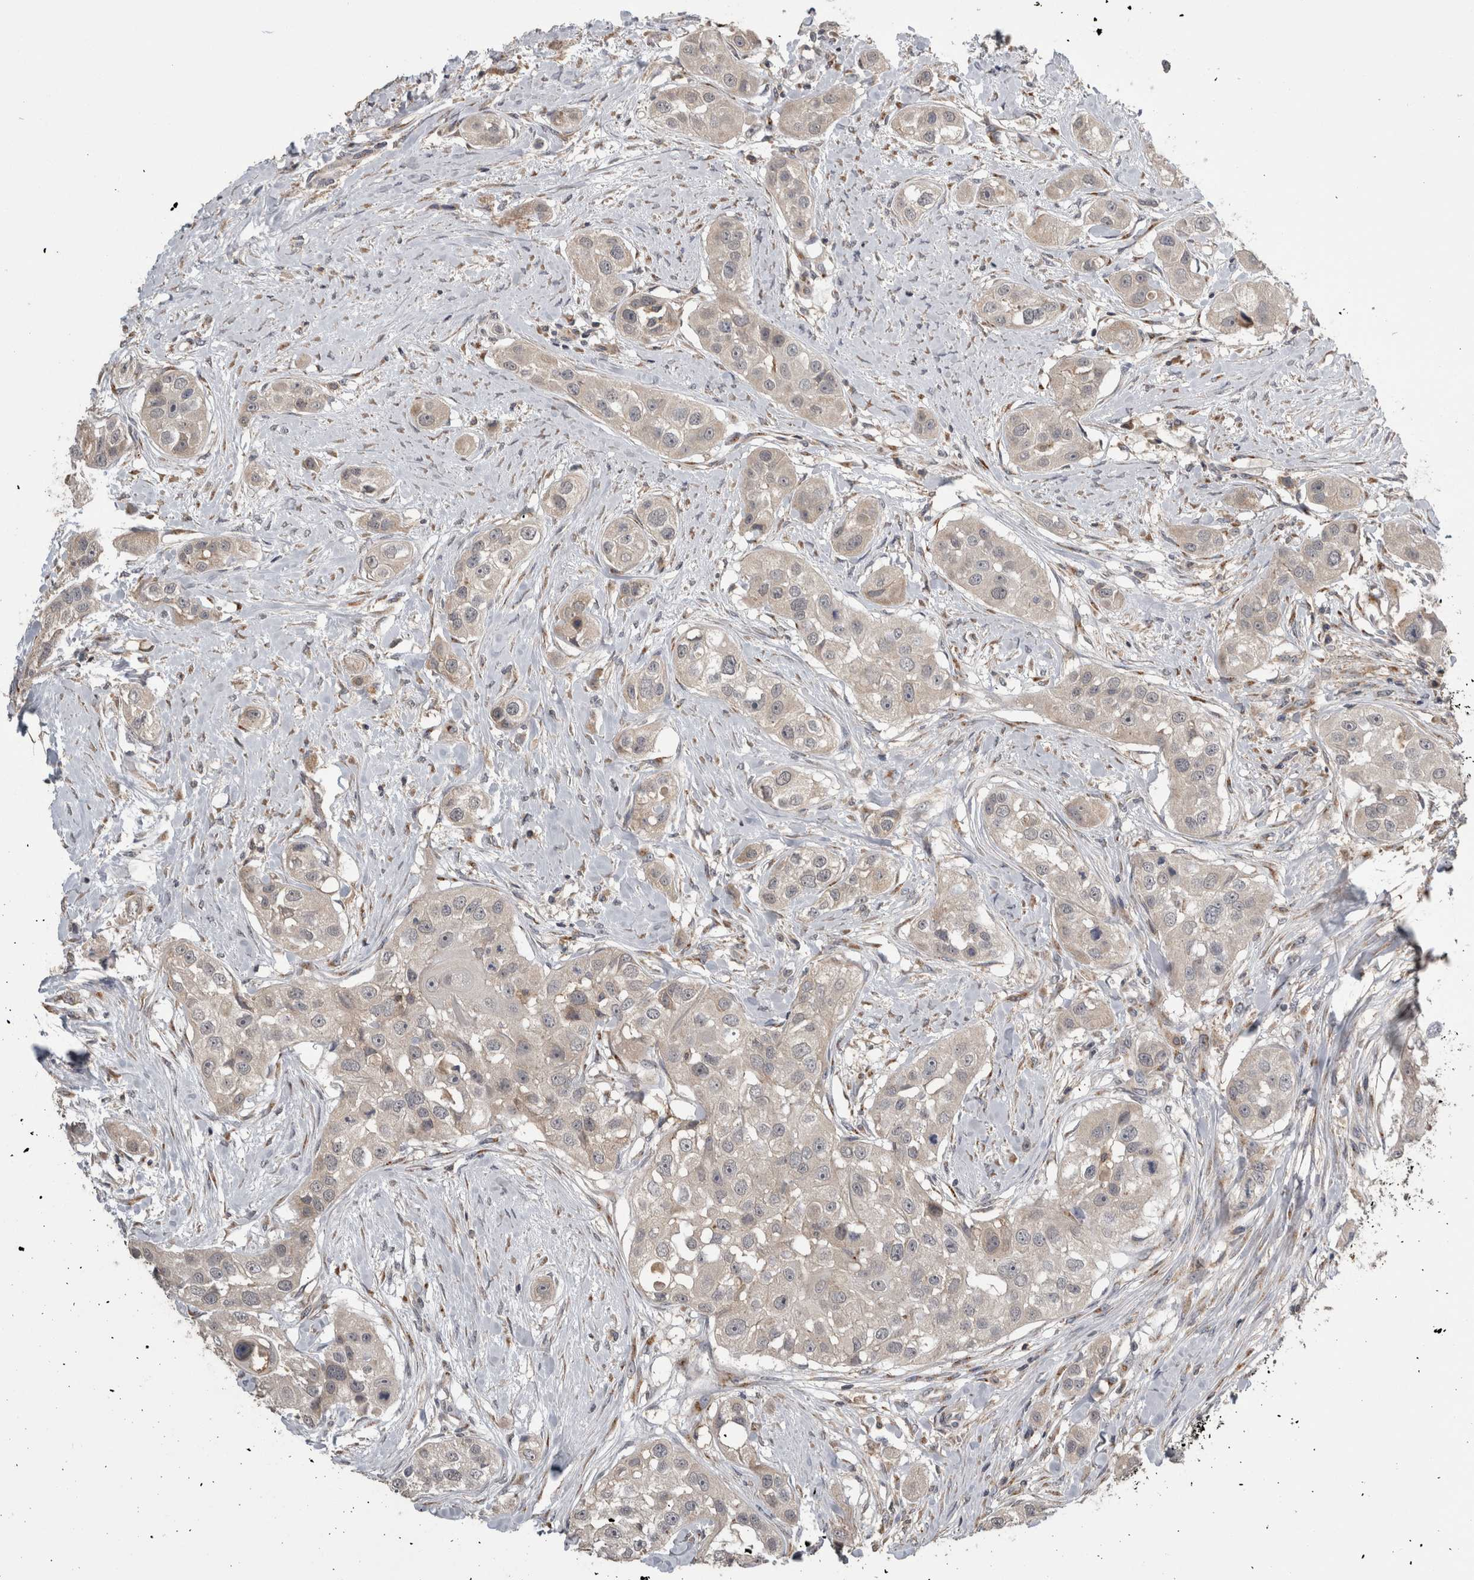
{"staining": {"intensity": "negative", "quantity": "none", "location": "none"}, "tissue": "head and neck cancer", "cell_type": "Tumor cells", "image_type": "cancer", "snomed": [{"axis": "morphology", "description": "Normal tissue, NOS"}, {"axis": "morphology", "description": "Squamous cell carcinoma, NOS"}, {"axis": "topography", "description": "Skeletal muscle"}, {"axis": "topography", "description": "Head-Neck"}], "caption": "DAB (3,3'-diaminobenzidine) immunohistochemical staining of head and neck squamous cell carcinoma shows no significant staining in tumor cells.", "gene": "ANXA13", "patient": {"sex": "male", "age": 51}}